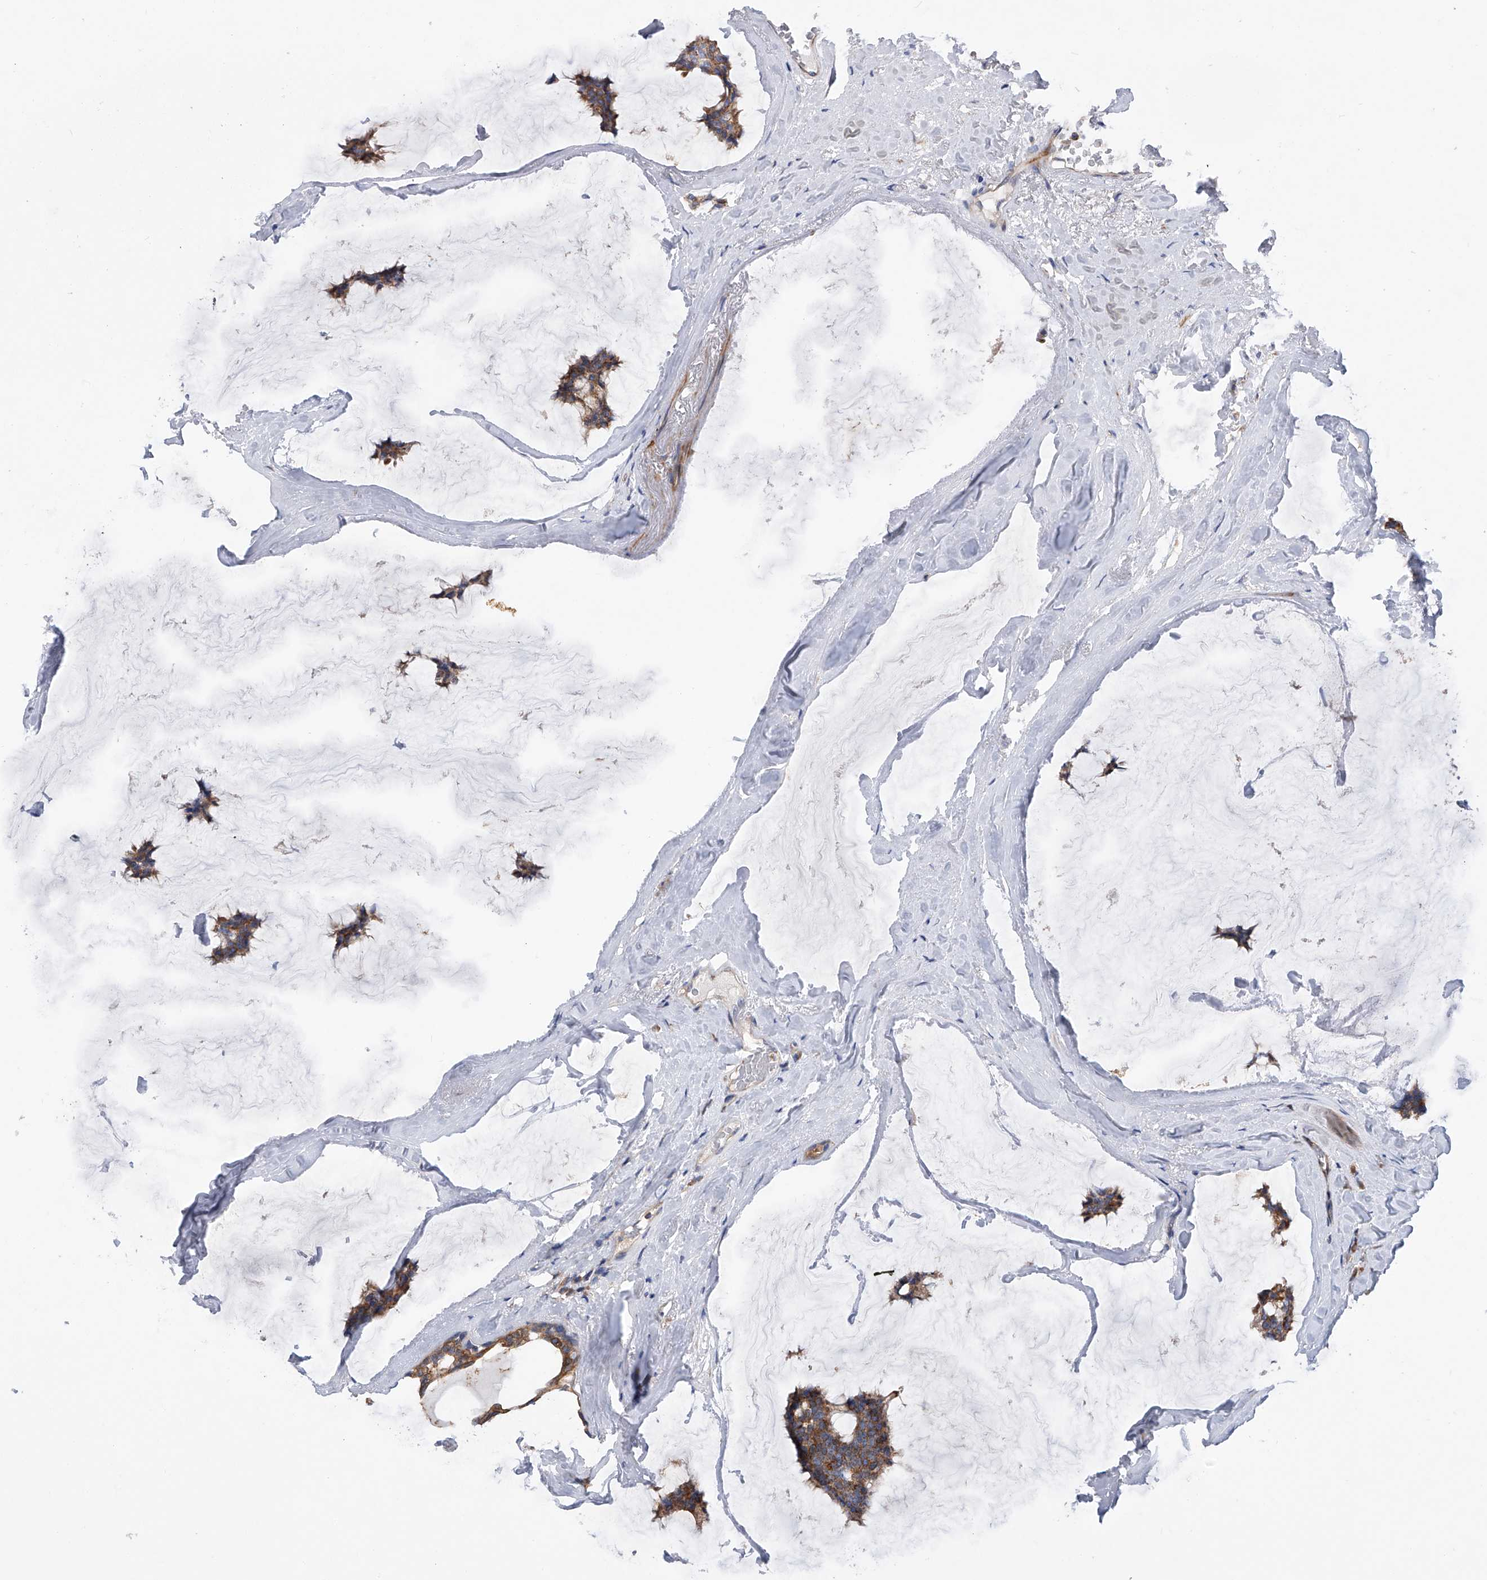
{"staining": {"intensity": "moderate", "quantity": ">75%", "location": "cytoplasmic/membranous"}, "tissue": "breast cancer", "cell_type": "Tumor cells", "image_type": "cancer", "snomed": [{"axis": "morphology", "description": "Duct carcinoma"}, {"axis": "topography", "description": "Breast"}], "caption": "IHC photomicrograph of breast cancer (infiltrating ductal carcinoma) stained for a protein (brown), which demonstrates medium levels of moderate cytoplasmic/membranous expression in approximately >75% of tumor cells.", "gene": "MLYCD", "patient": {"sex": "female", "age": 93}}